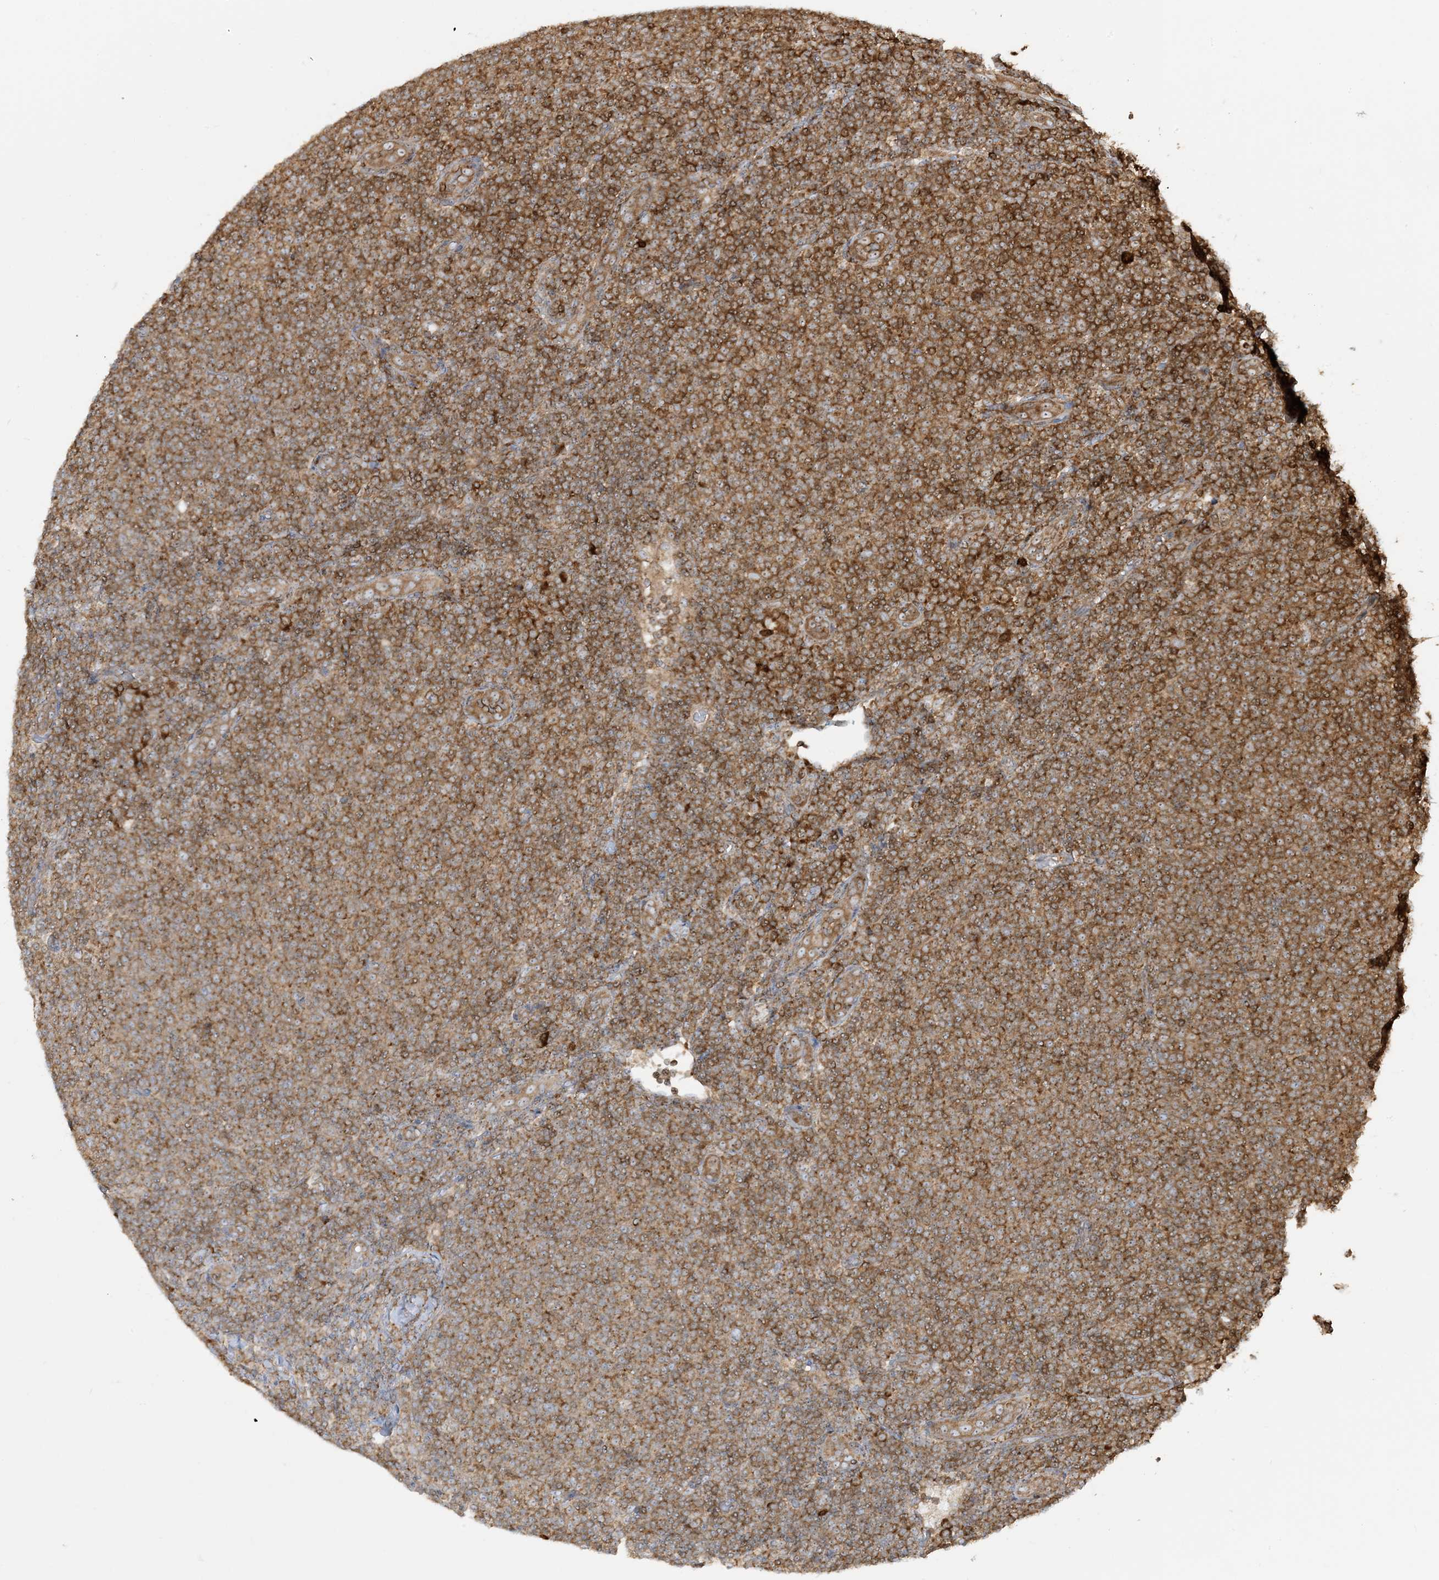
{"staining": {"intensity": "moderate", "quantity": ">75%", "location": "cytoplasmic/membranous"}, "tissue": "lymphoma", "cell_type": "Tumor cells", "image_type": "cancer", "snomed": [{"axis": "morphology", "description": "Malignant lymphoma, non-Hodgkin's type, Low grade"}, {"axis": "topography", "description": "Lymph node"}], "caption": "Protein expression analysis of lymphoma shows moderate cytoplasmic/membranous positivity in approximately >75% of tumor cells.", "gene": "SRP72", "patient": {"sex": "male", "age": 66}}